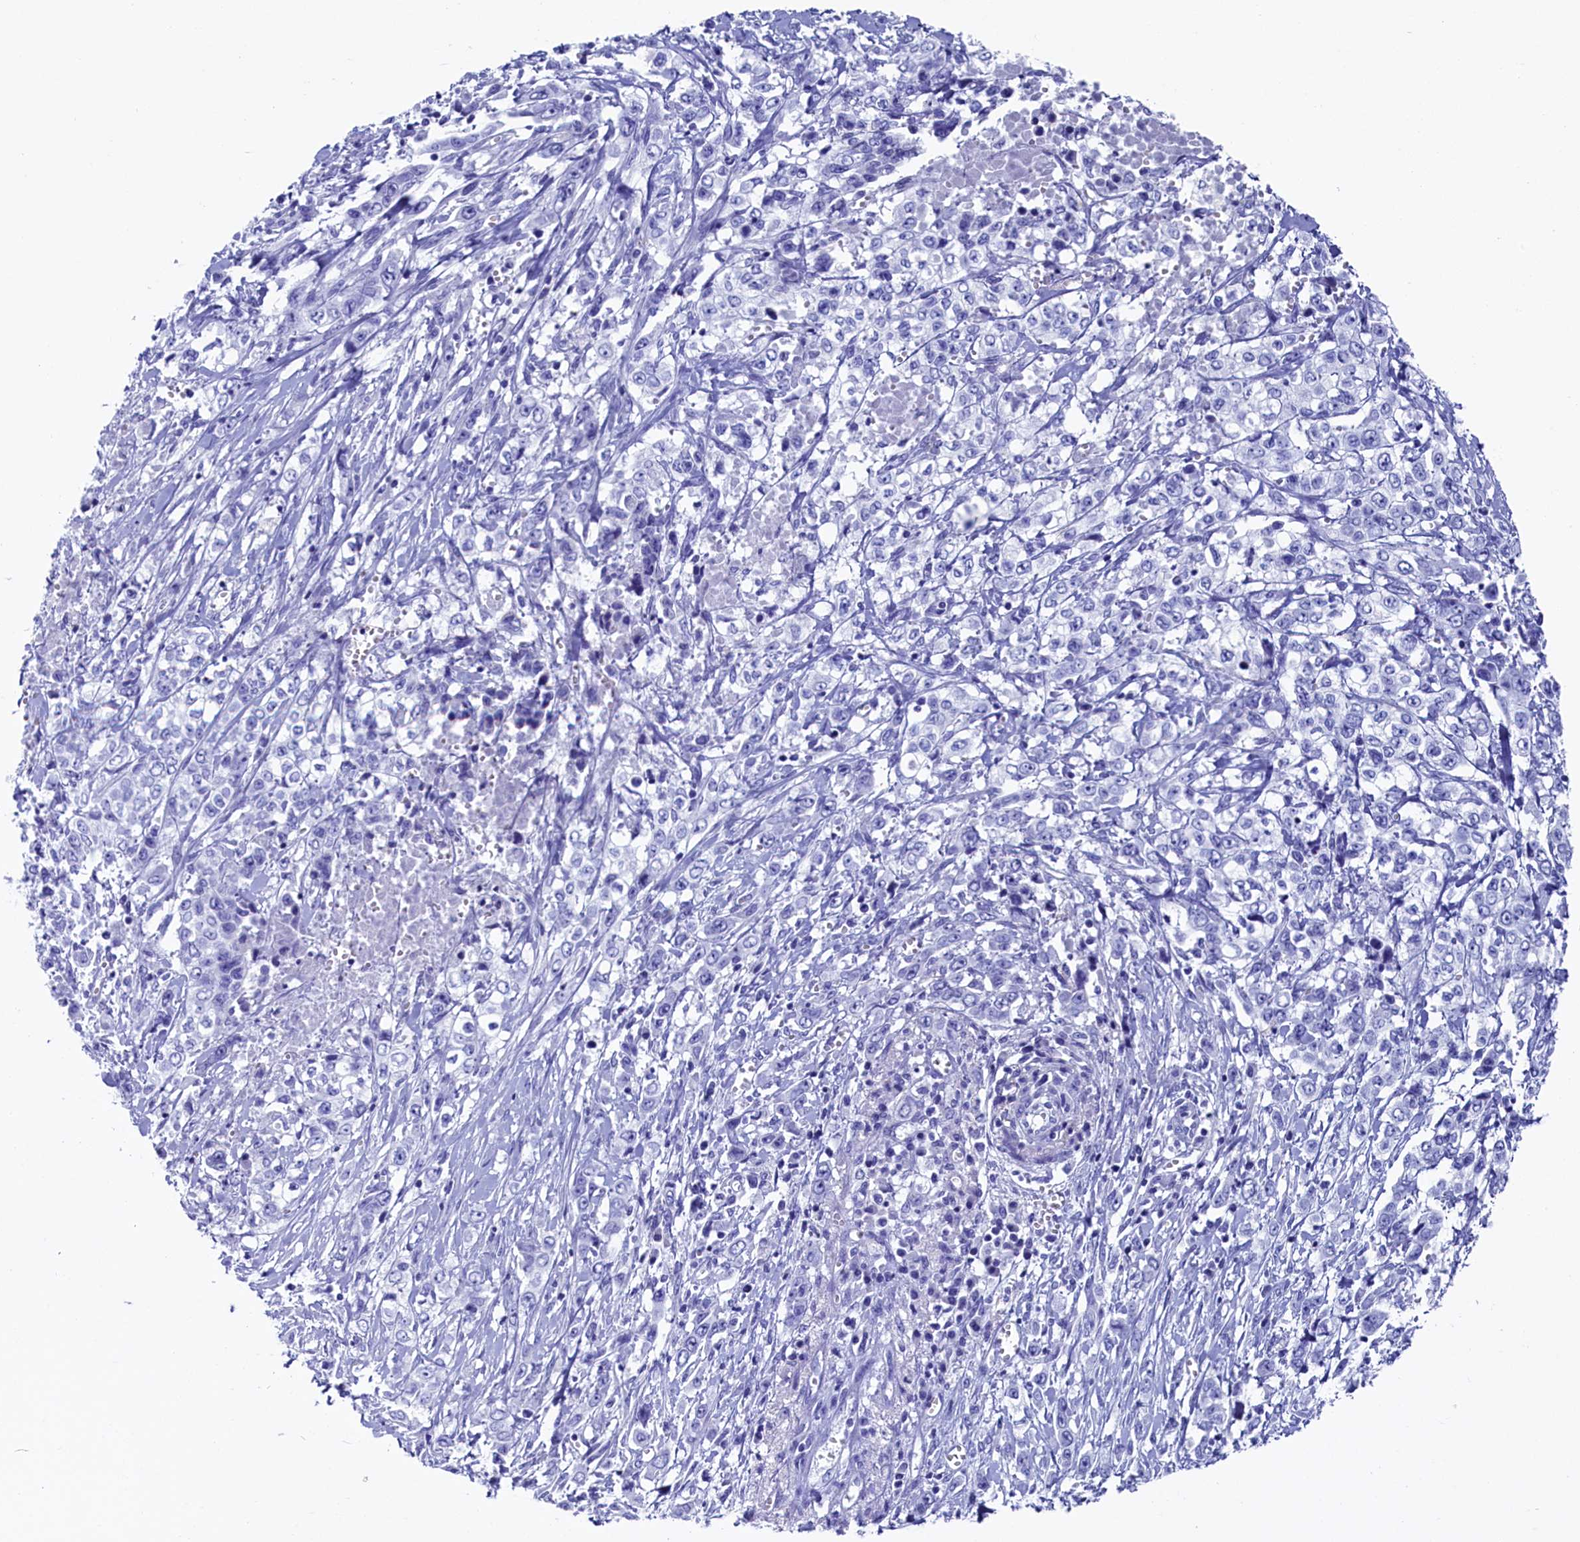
{"staining": {"intensity": "negative", "quantity": "none", "location": "none"}, "tissue": "stomach cancer", "cell_type": "Tumor cells", "image_type": "cancer", "snomed": [{"axis": "morphology", "description": "Adenocarcinoma, NOS"}, {"axis": "topography", "description": "Stomach, upper"}], "caption": "Image shows no significant protein staining in tumor cells of stomach cancer.", "gene": "ANKRD29", "patient": {"sex": "male", "age": 62}}